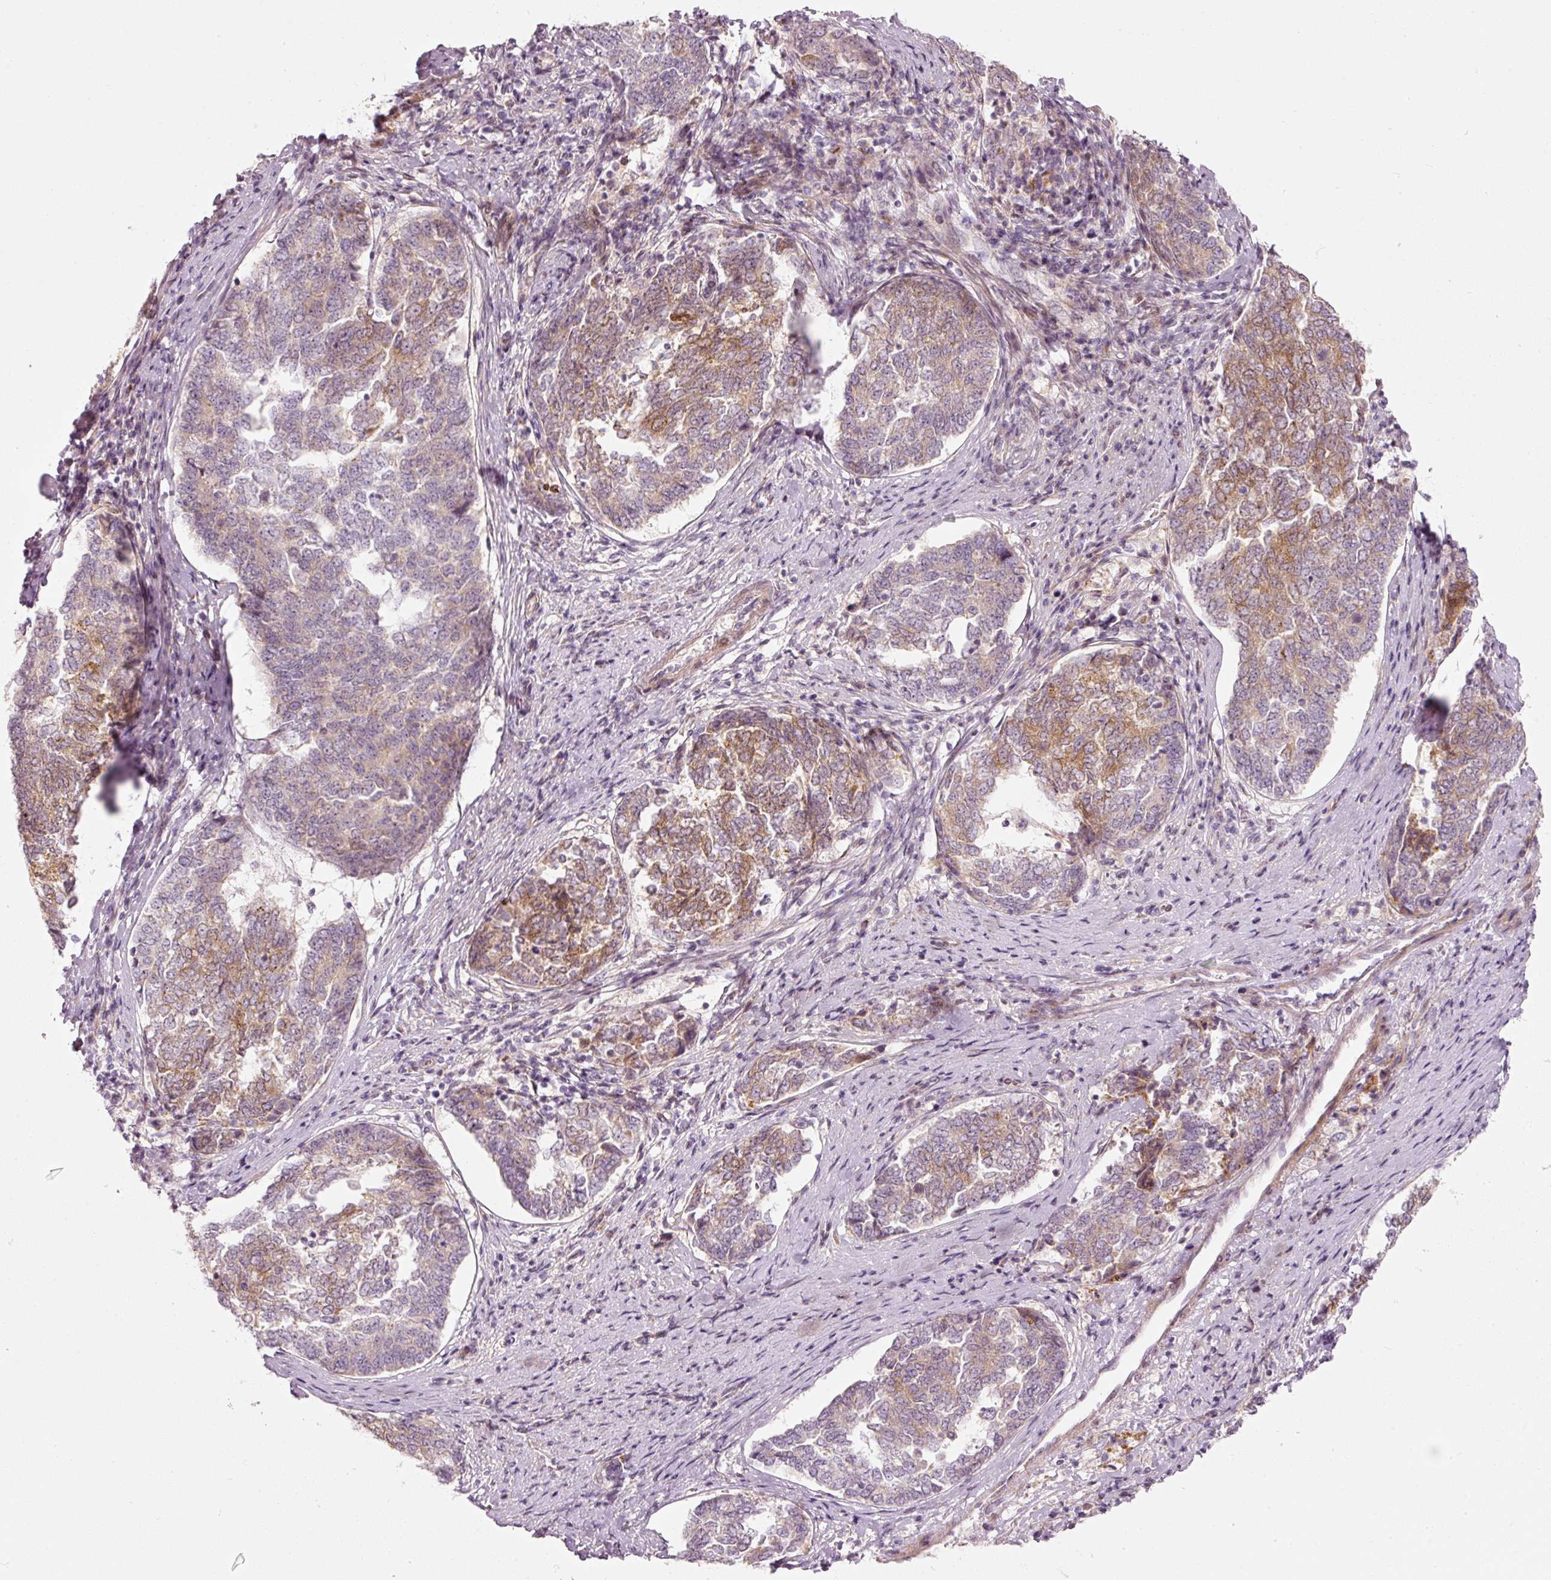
{"staining": {"intensity": "moderate", "quantity": "25%-75%", "location": "cytoplasmic/membranous"}, "tissue": "endometrial cancer", "cell_type": "Tumor cells", "image_type": "cancer", "snomed": [{"axis": "morphology", "description": "Adenocarcinoma, NOS"}, {"axis": "topography", "description": "Endometrium"}], "caption": "DAB (3,3'-diaminobenzidine) immunohistochemical staining of human endometrial adenocarcinoma shows moderate cytoplasmic/membranous protein staining in about 25%-75% of tumor cells. (IHC, brightfield microscopy, high magnification).", "gene": "SLC20A1", "patient": {"sex": "female", "age": 80}}